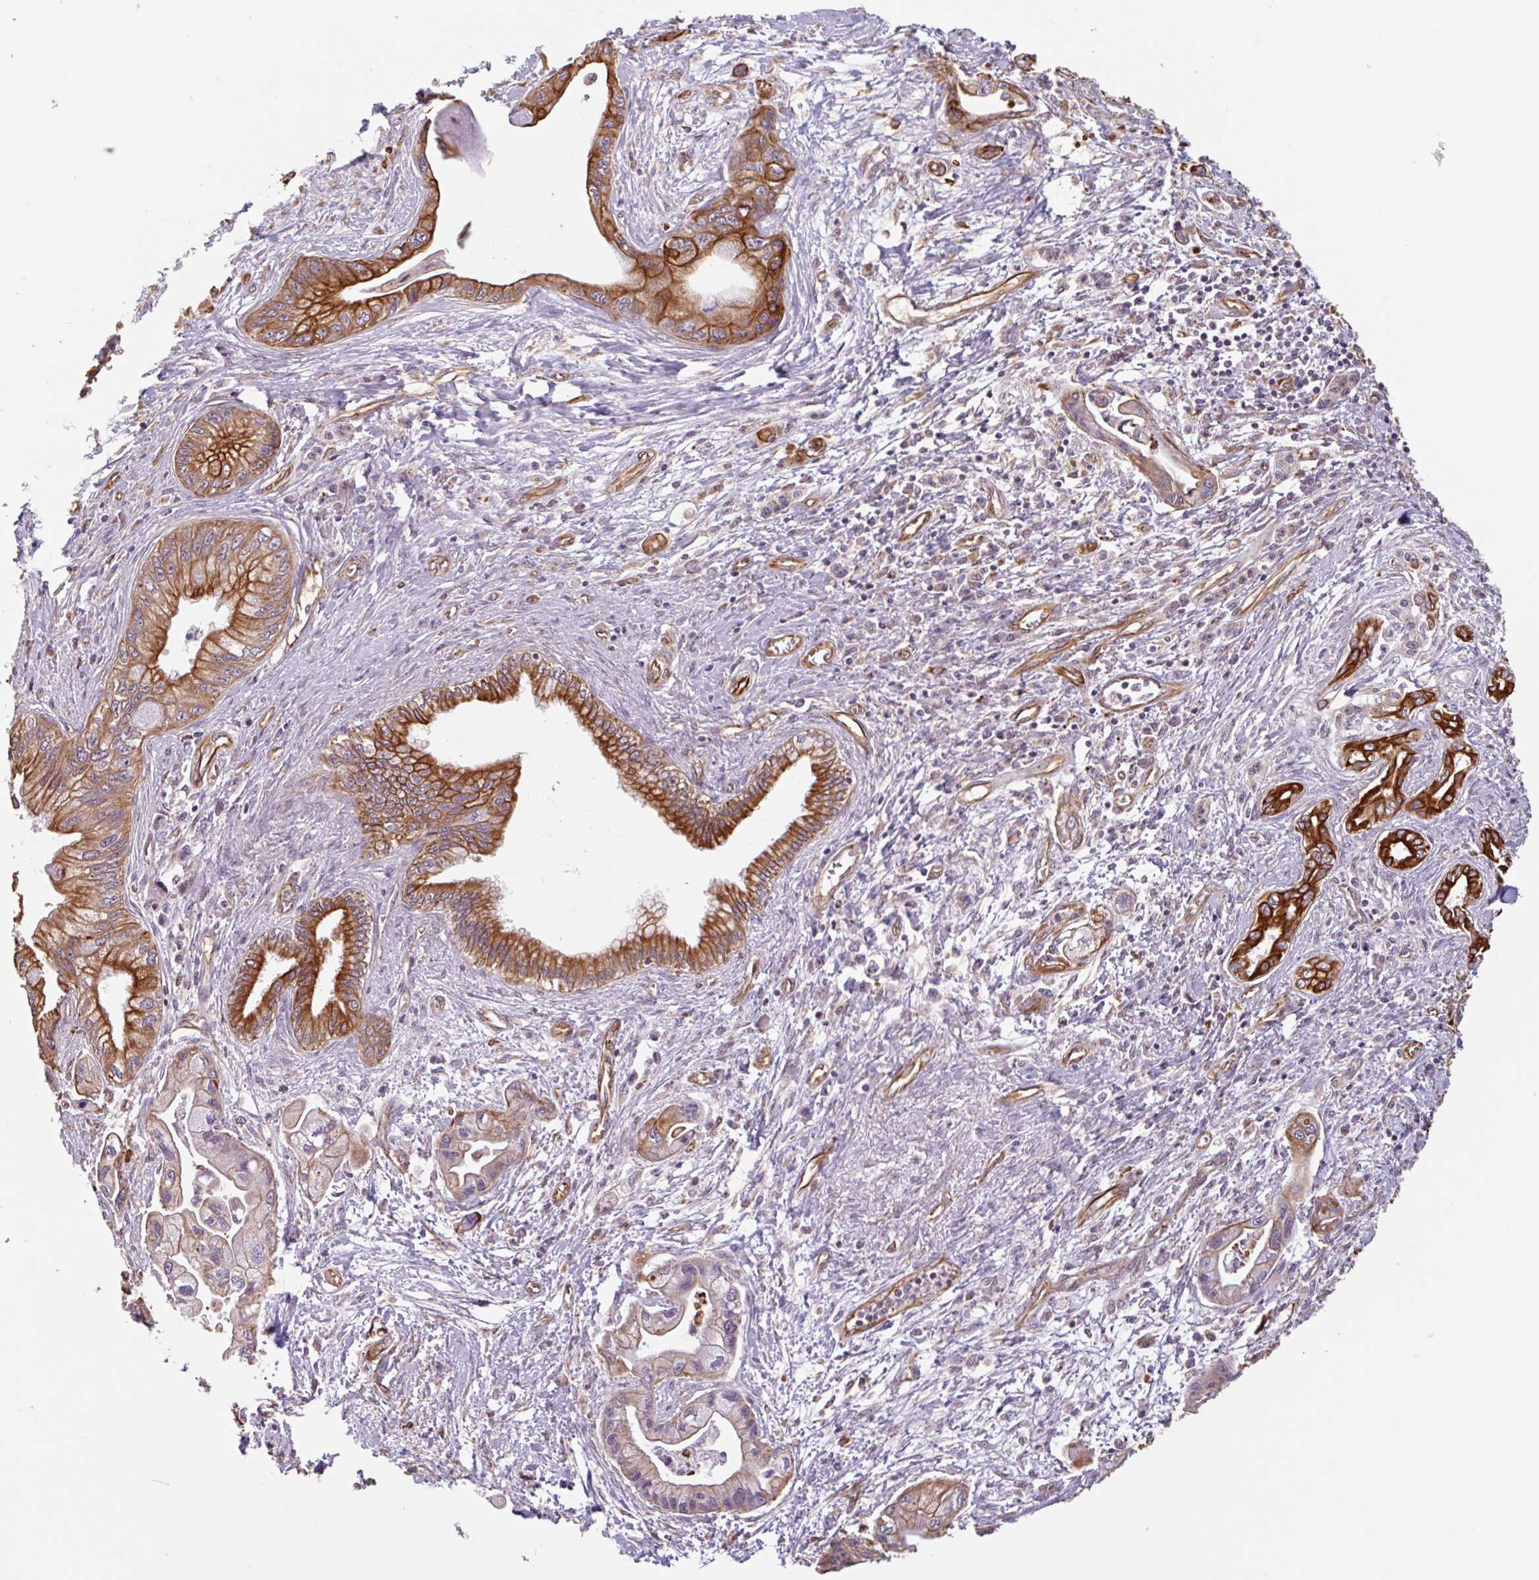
{"staining": {"intensity": "strong", "quantity": ">75%", "location": "cytoplasmic/membranous"}, "tissue": "pancreatic cancer", "cell_type": "Tumor cells", "image_type": "cancer", "snomed": [{"axis": "morphology", "description": "Adenocarcinoma, NOS"}, {"axis": "topography", "description": "Pancreas"}], "caption": "IHC (DAB) staining of human pancreatic cancer (adenocarcinoma) shows strong cytoplasmic/membranous protein staining in approximately >75% of tumor cells.", "gene": "ZNF790", "patient": {"sex": "male", "age": 61}}